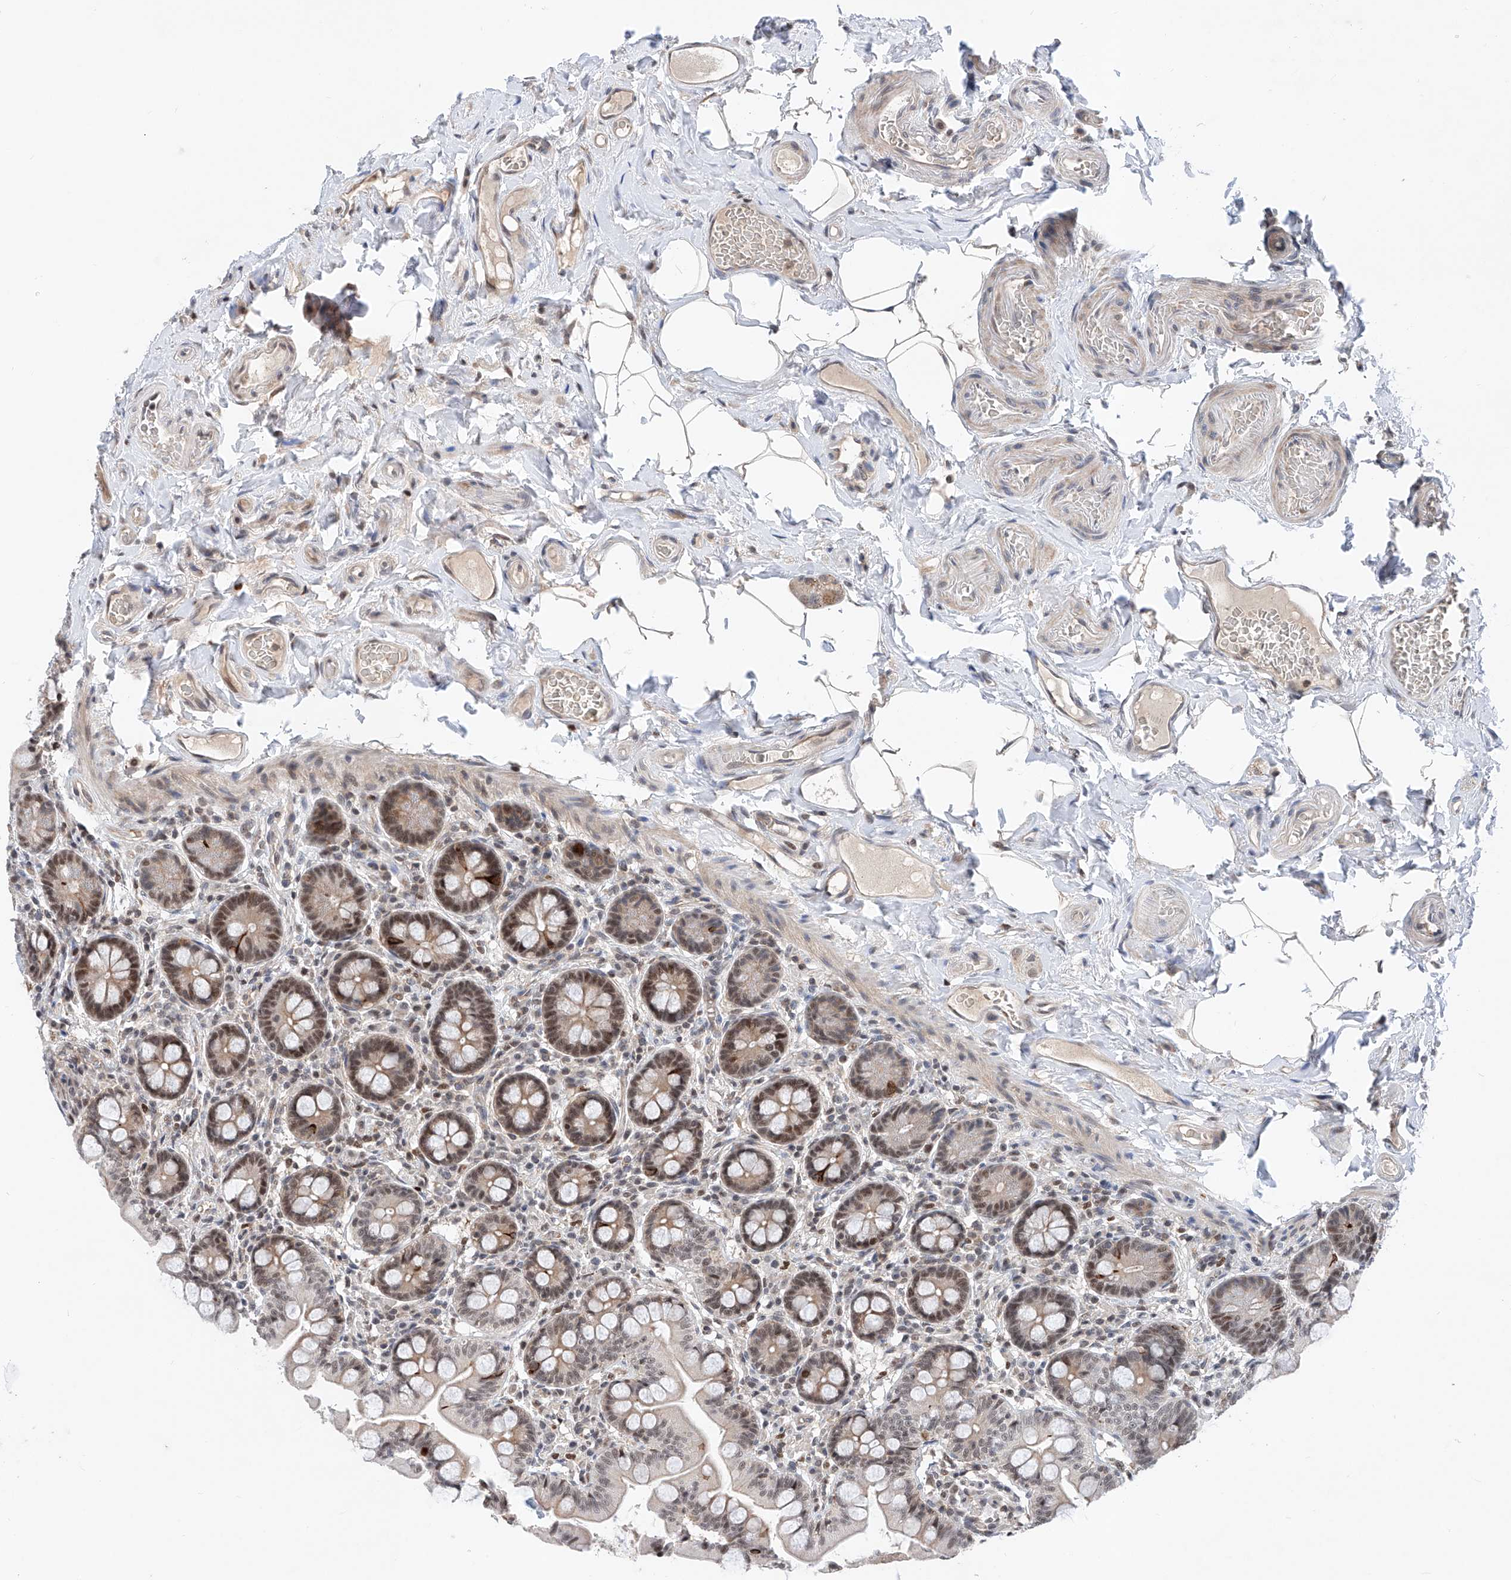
{"staining": {"intensity": "moderate", "quantity": "25%-75%", "location": "cytoplasmic/membranous,nuclear"}, "tissue": "small intestine", "cell_type": "Glandular cells", "image_type": "normal", "snomed": [{"axis": "morphology", "description": "Normal tissue, NOS"}, {"axis": "topography", "description": "Small intestine"}], "caption": "Immunohistochemical staining of unremarkable human small intestine exhibits 25%-75% levels of moderate cytoplasmic/membranous,nuclear protein expression in about 25%-75% of glandular cells. (Brightfield microscopy of DAB IHC at high magnification).", "gene": "SNRNP200", "patient": {"sex": "female", "age": 64}}